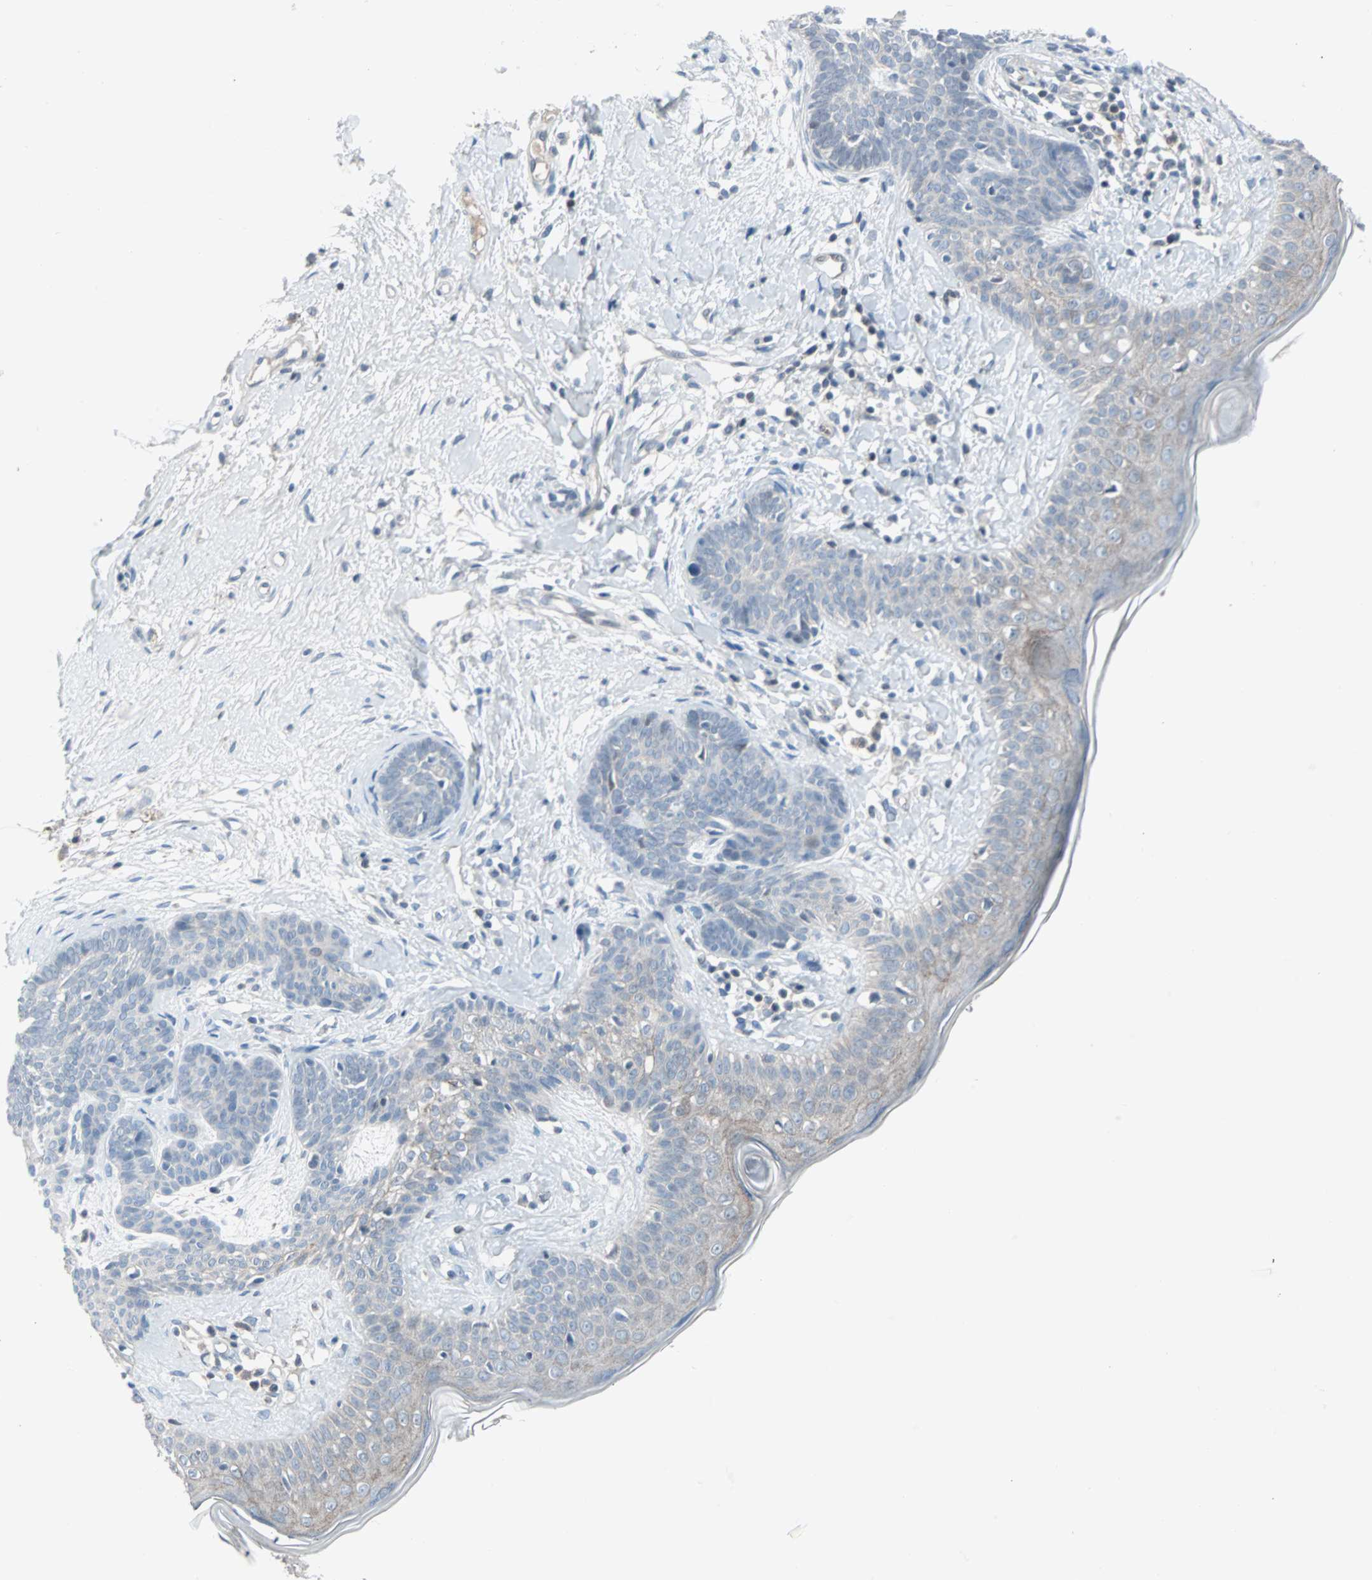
{"staining": {"intensity": "negative", "quantity": "none", "location": "none"}, "tissue": "skin cancer", "cell_type": "Tumor cells", "image_type": "cancer", "snomed": [{"axis": "morphology", "description": "Developmental malformation"}, {"axis": "morphology", "description": "Basal cell carcinoma"}, {"axis": "topography", "description": "Skin"}], "caption": "DAB immunohistochemical staining of basal cell carcinoma (skin) displays no significant staining in tumor cells. (DAB immunohistochemistry with hematoxylin counter stain).", "gene": "CASP3", "patient": {"sex": "female", "age": 62}}